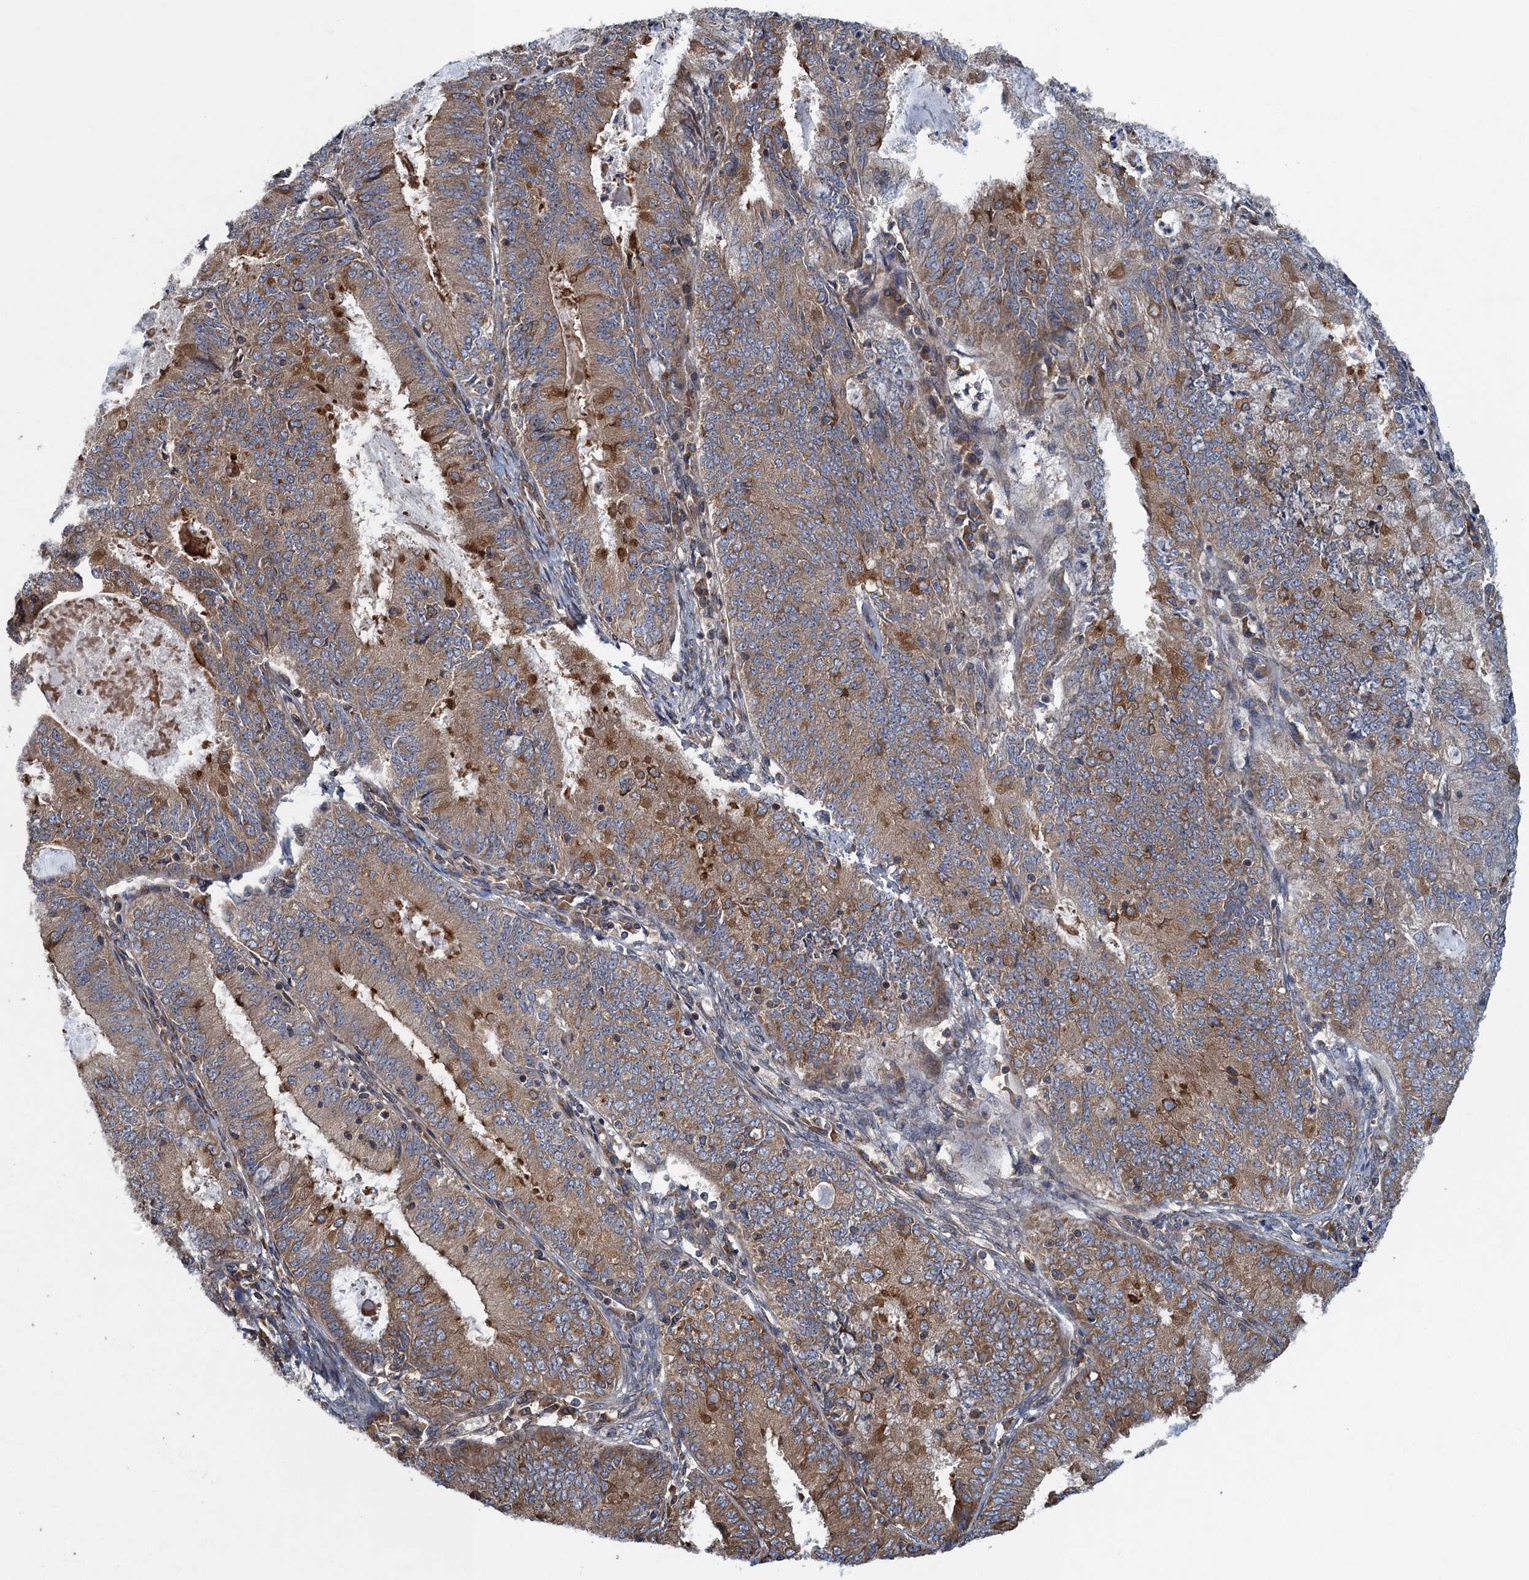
{"staining": {"intensity": "weak", "quantity": ">75%", "location": "cytoplasmic/membranous"}, "tissue": "endometrial cancer", "cell_type": "Tumor cells", "image_type": "cancer", "snomed": [{"axis": "morphology", "description": "Adenocarcinoma, NOS"}, {"axis": "topography", "description": "Endometrium"}], "caption": "Tumor cells display low levels of weak cytoplasmic/membranous expression in approximately >75% of cells in endometrial cancer (adenocarcinoma).", "gene": "MDM1", "patient": {"sex": "female", "age": 57}}